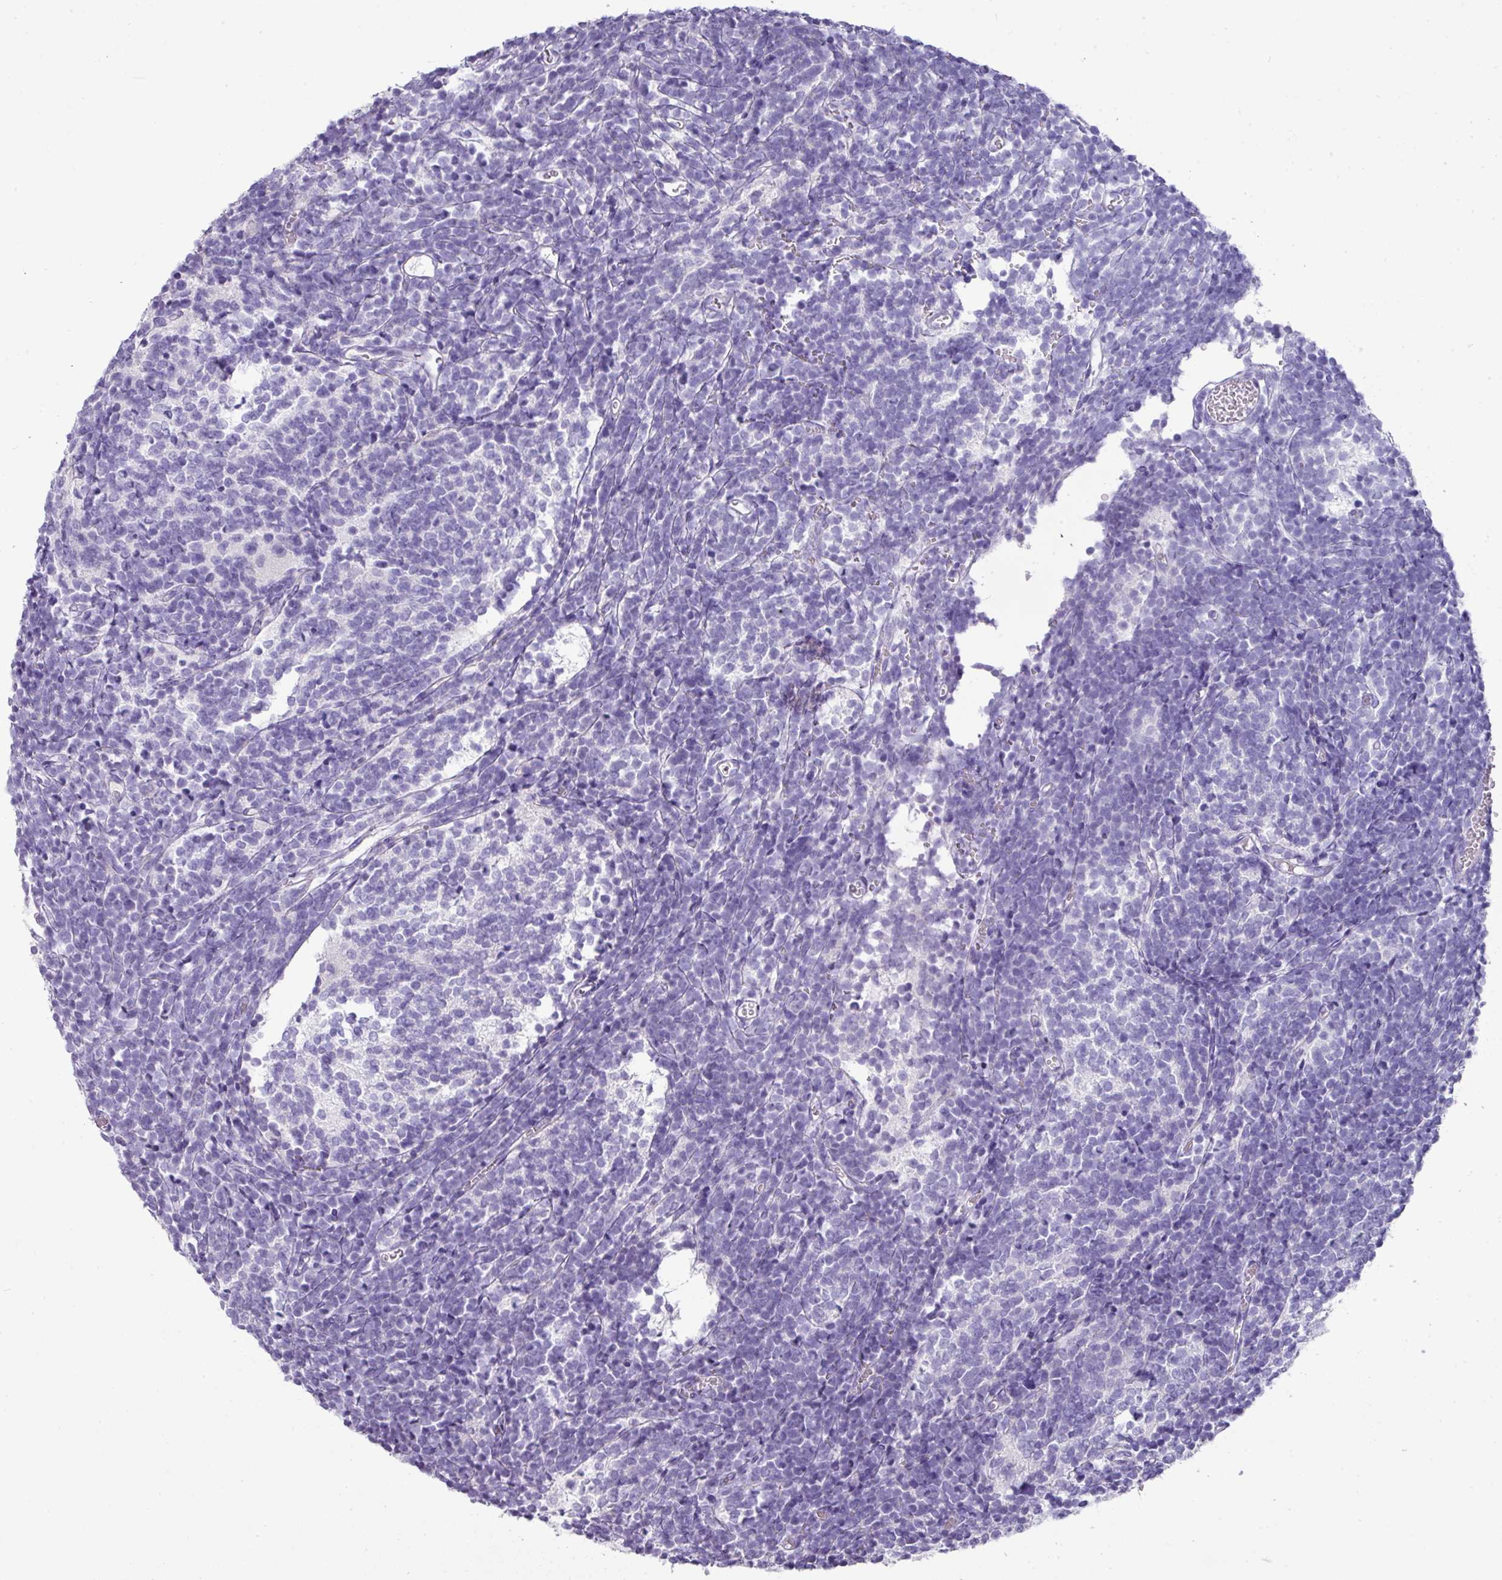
{"staining": {"intensity": "negative", "quantity": "none", "location": "none"}, "tissue": "glioma", "cell_type": "Tumor cells", "image_type": "cancer", "snomed": [{"axis": "morphology", "description": "Glioma, malignant, Low grade"}, {"axis": "topography", "description": "Brain"}], "caption": "DAB immunohistochemical staining of glioma shows no significant positivity in tumor cells.", "gene": "GSTA3", "patient": {"sex": "female", "age": 1}}